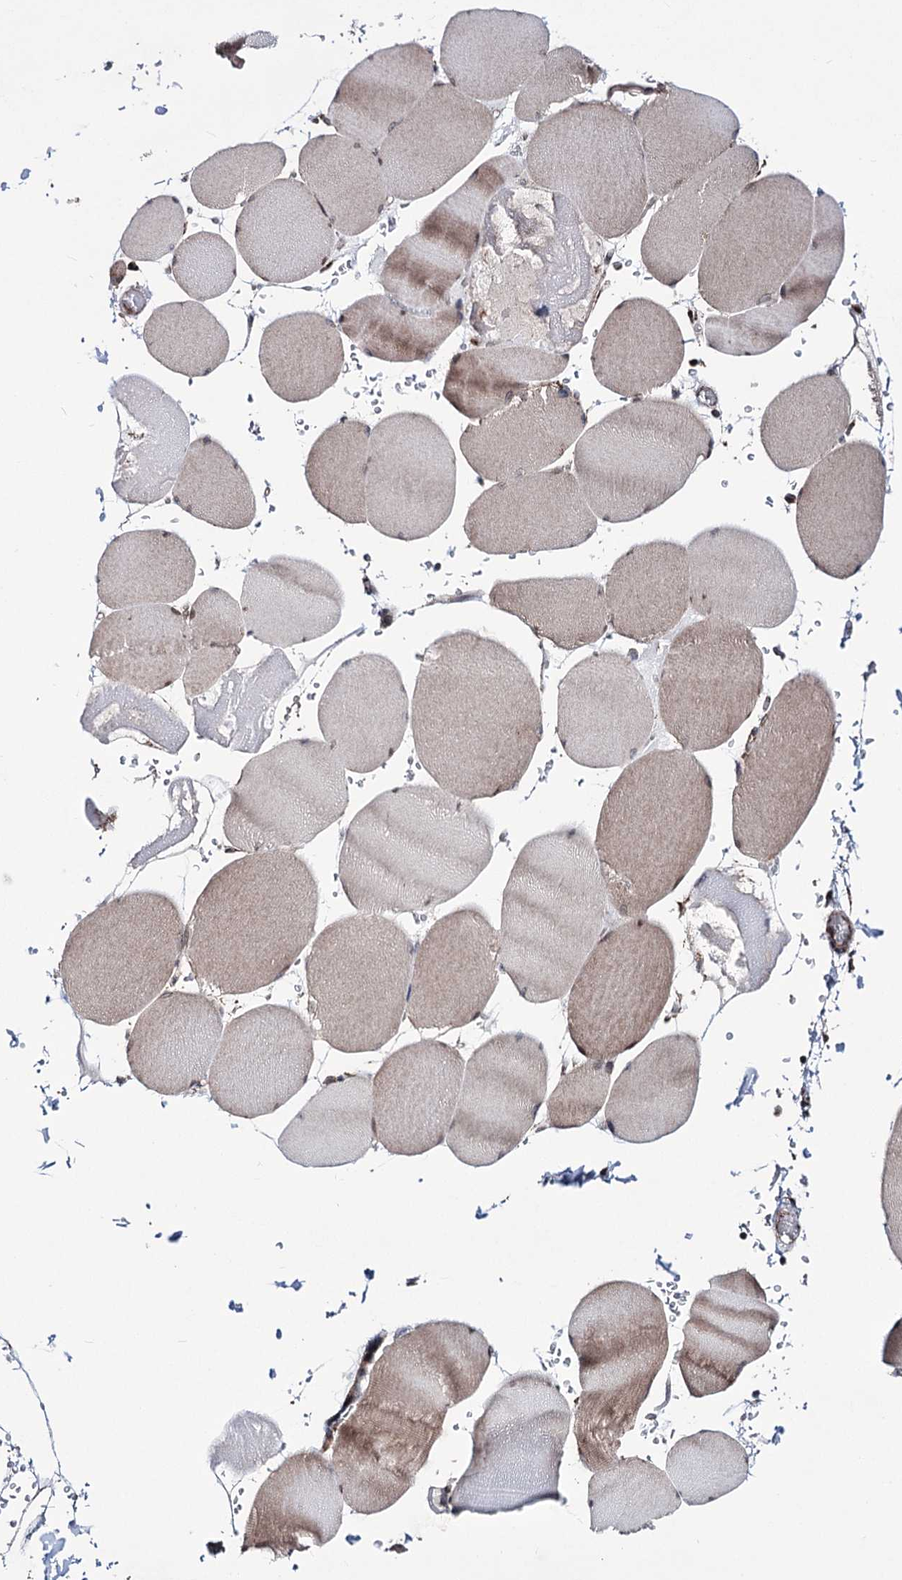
{"staining": {"intensity": "weak", "quantity": "25%-75%", "location": "cytoplasmic/membranous"}, "tissue": "skeletal muscle", "cell_type": "Myocytes", "image_type": "normal", "snomed": [{"axis": "morphology", "description": "Normal tissue, NOS"}, {"axis": "topography", "description": "Skeletal muscle"}, {"axis": "topography", "description": "Head-Neck"}], "caption": "Skeletal muscle stained with IHC shows weak cytoplasmic/membranous positivity in about 25%-75% of myocytes.", "gene": "CREB3L4", "patient": {"sex": "male", "age": 66}}